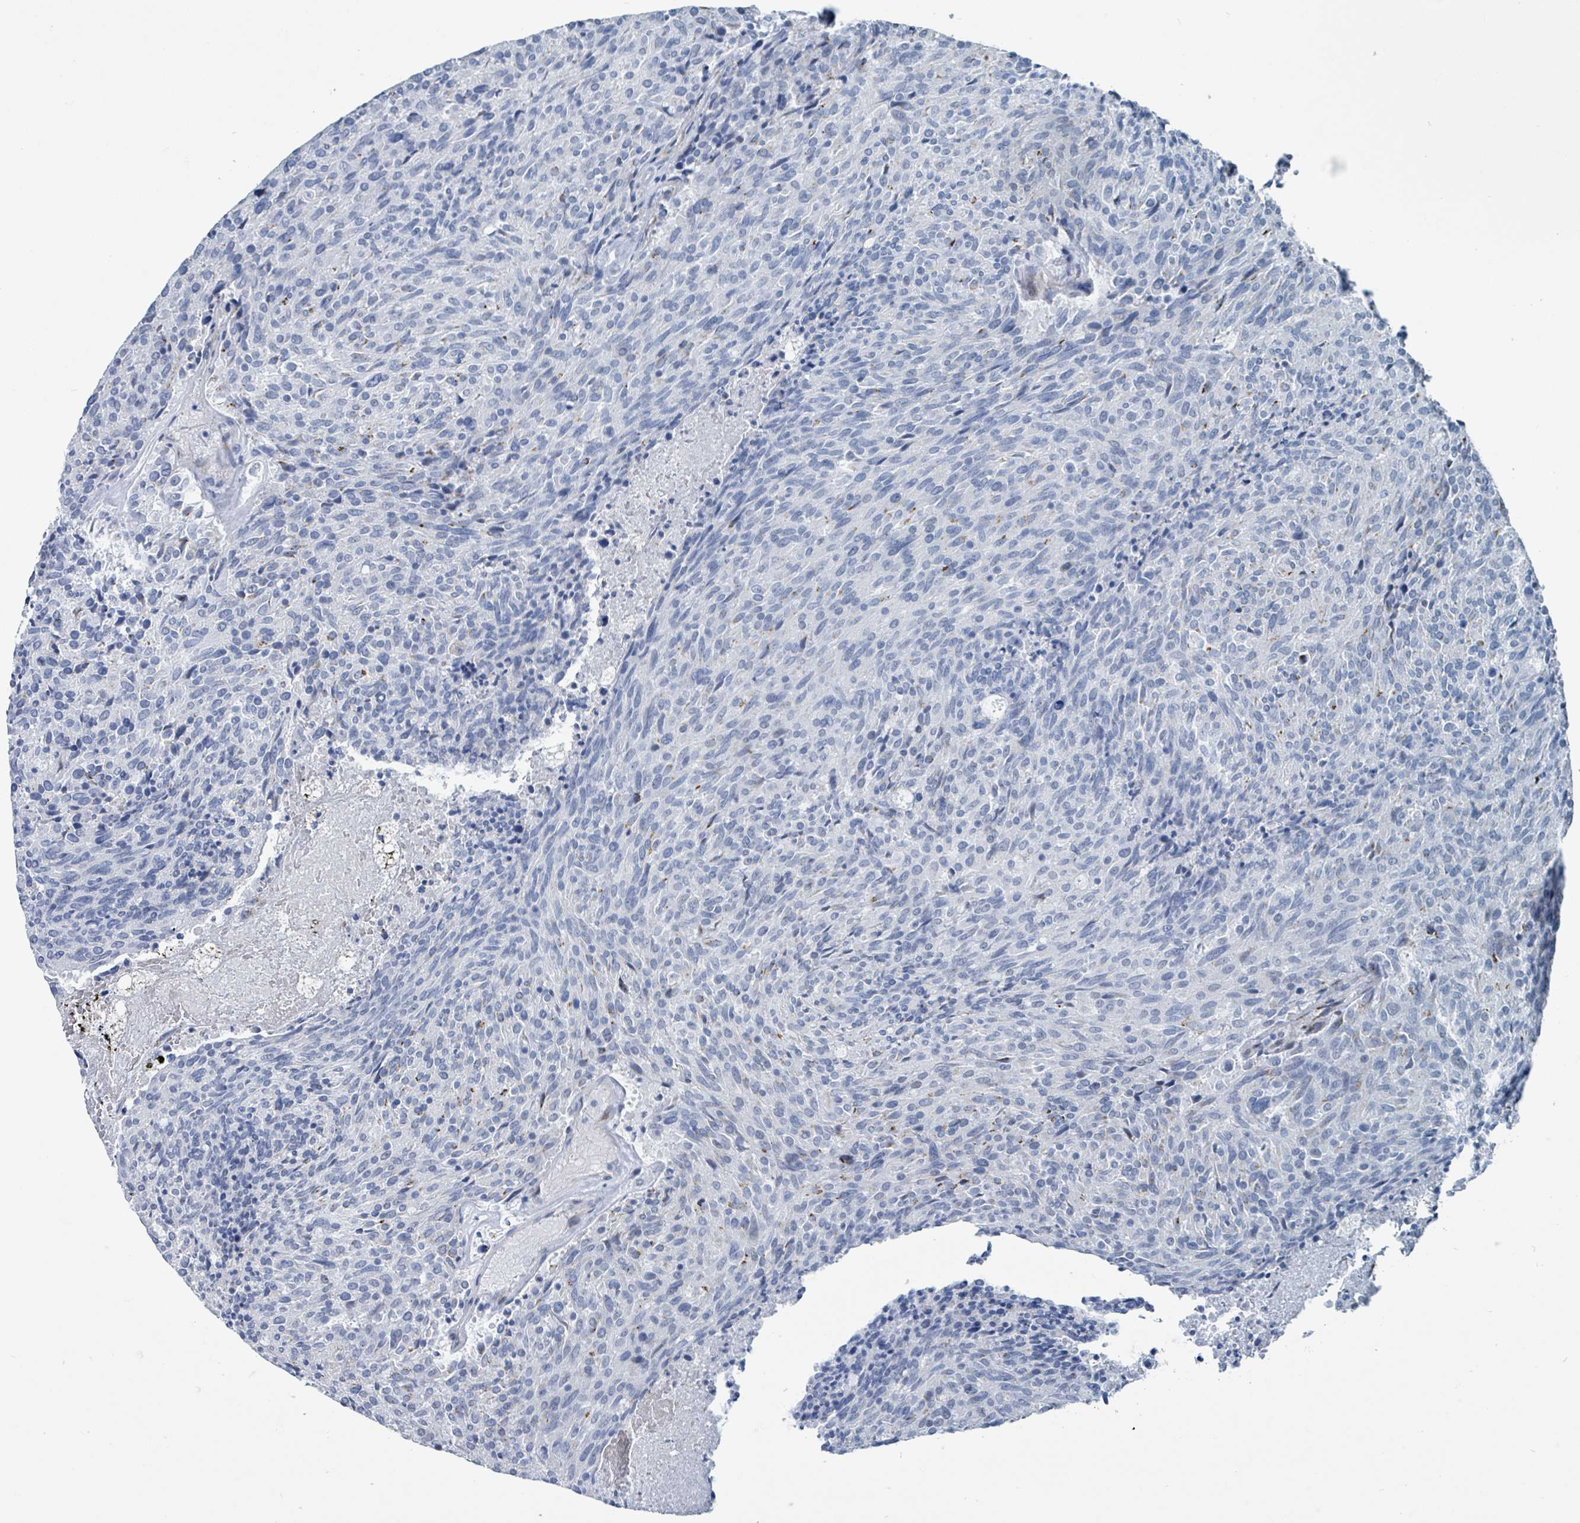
{"staining": {"intensity": "negative", "quantity": "none", "location": "none"}, "tissue": "carcinoid", "cell_type": "Tumor cells", "image_type": "cancer", "snomed": [{"axis": "morphology", "description": "Carcinoid, malignant, NOS"}, {"axis": "topography", "description": "Pancreas"}], "caption": "Immunohistochemistry (IHC) image of neoplastic tissue: malignant carcinoid stained with DAB shows no significant protein staining in tumor cells.", "gene": "DCAF5", "patient": {"sex": "female", "age": 54}}